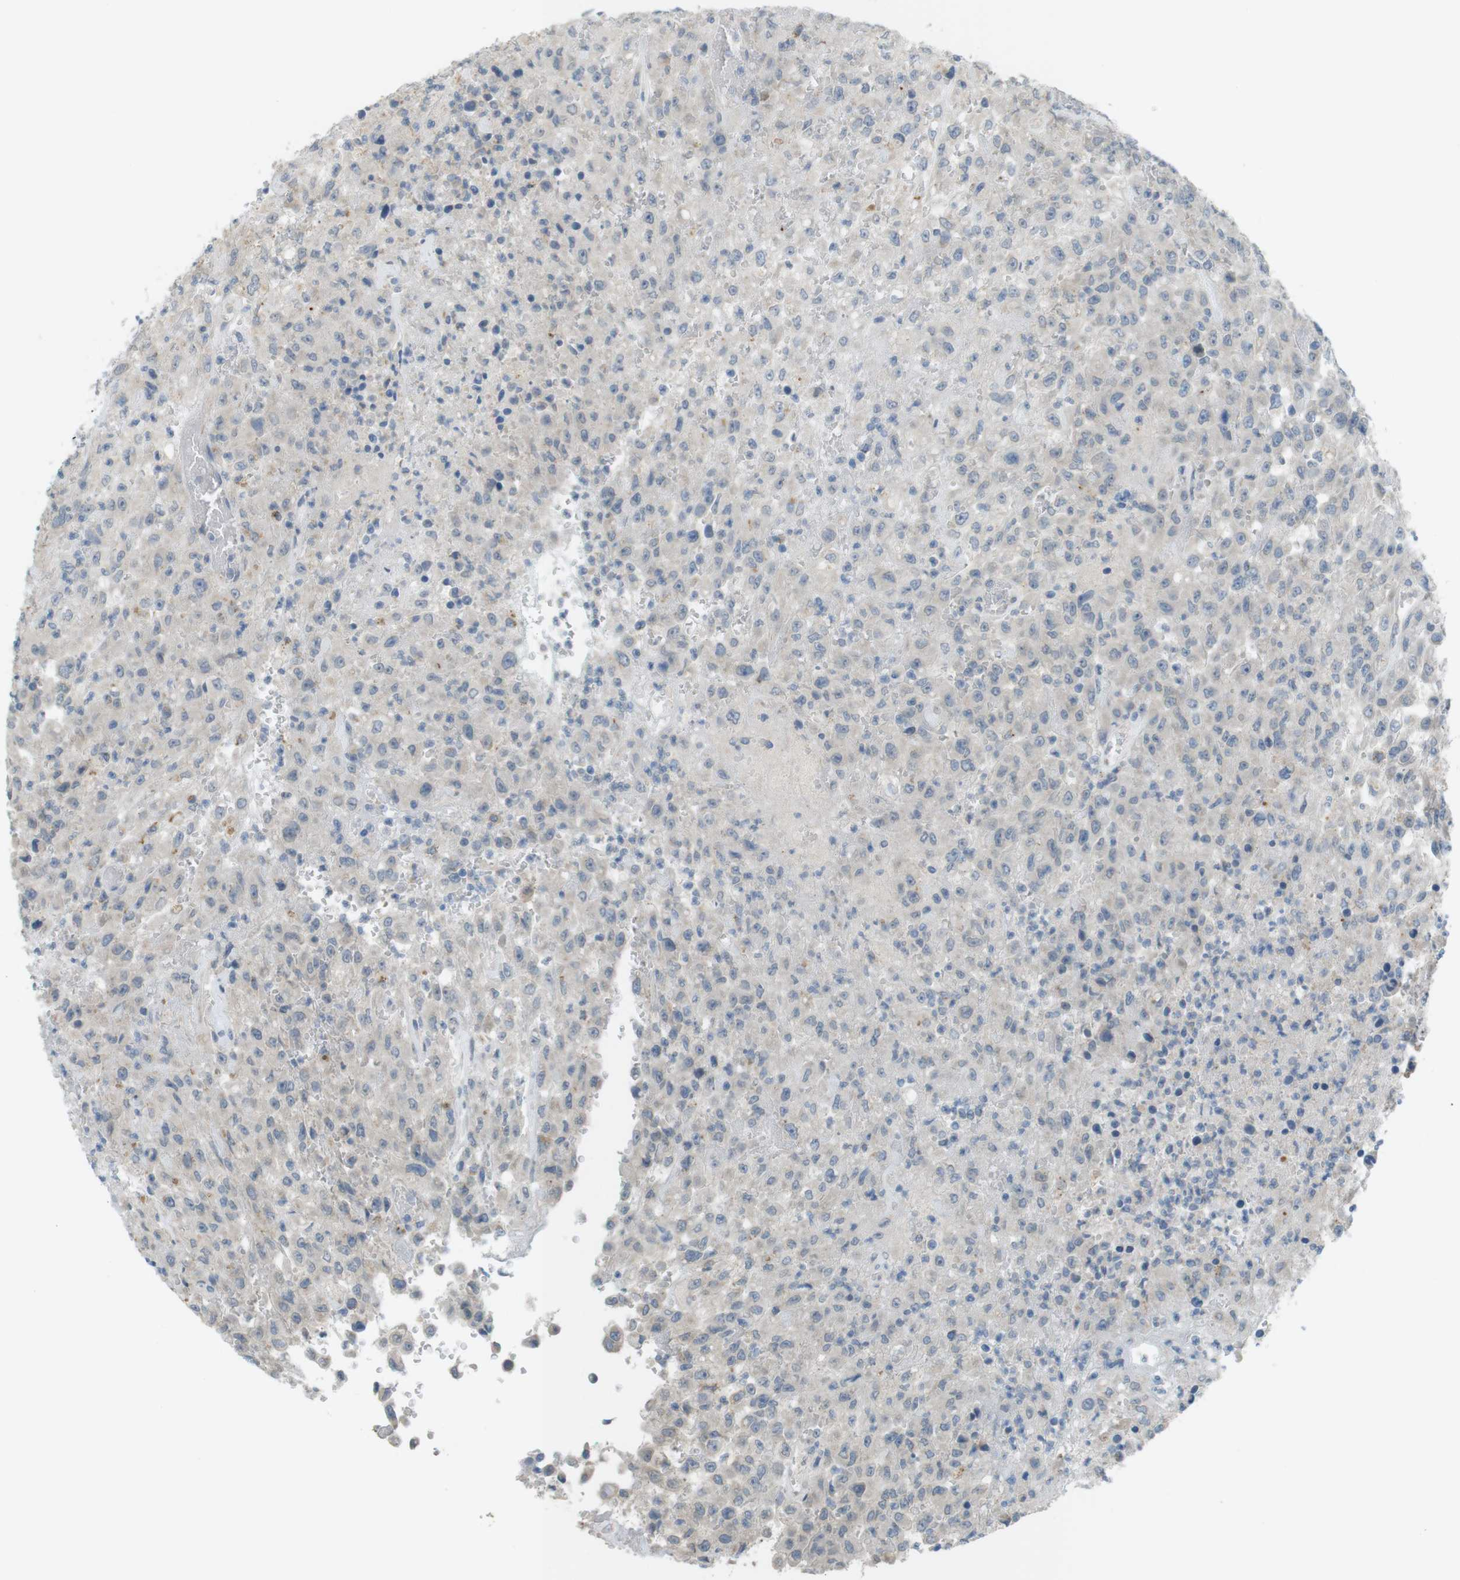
{"staining": {"intensity": "weak", "quantity": "<25%", "location": "cytoplasmic/membranous"}, "tissue": "urothelial cancer", "cell_type": "Tumor cells", "image_type": "cancer", "snomed": [{"axis": "morphology", "description": "Urothelial carcinoma, High grade"}, {"axis": "topography", "description": "Urinary bladder"}], "caption": "Histopathology image shows no significant protein positivity in tumor cells of high-grade urothelial carcinoma. Brightfield microscopy of immunohistochemistry stained with DAB (3,3'-diaminobenzidine) (brown) and hematoxylin (blue), captured at high magnification.", "gene": "UGT8", "patient": {"sex": "male", "age": 46}}